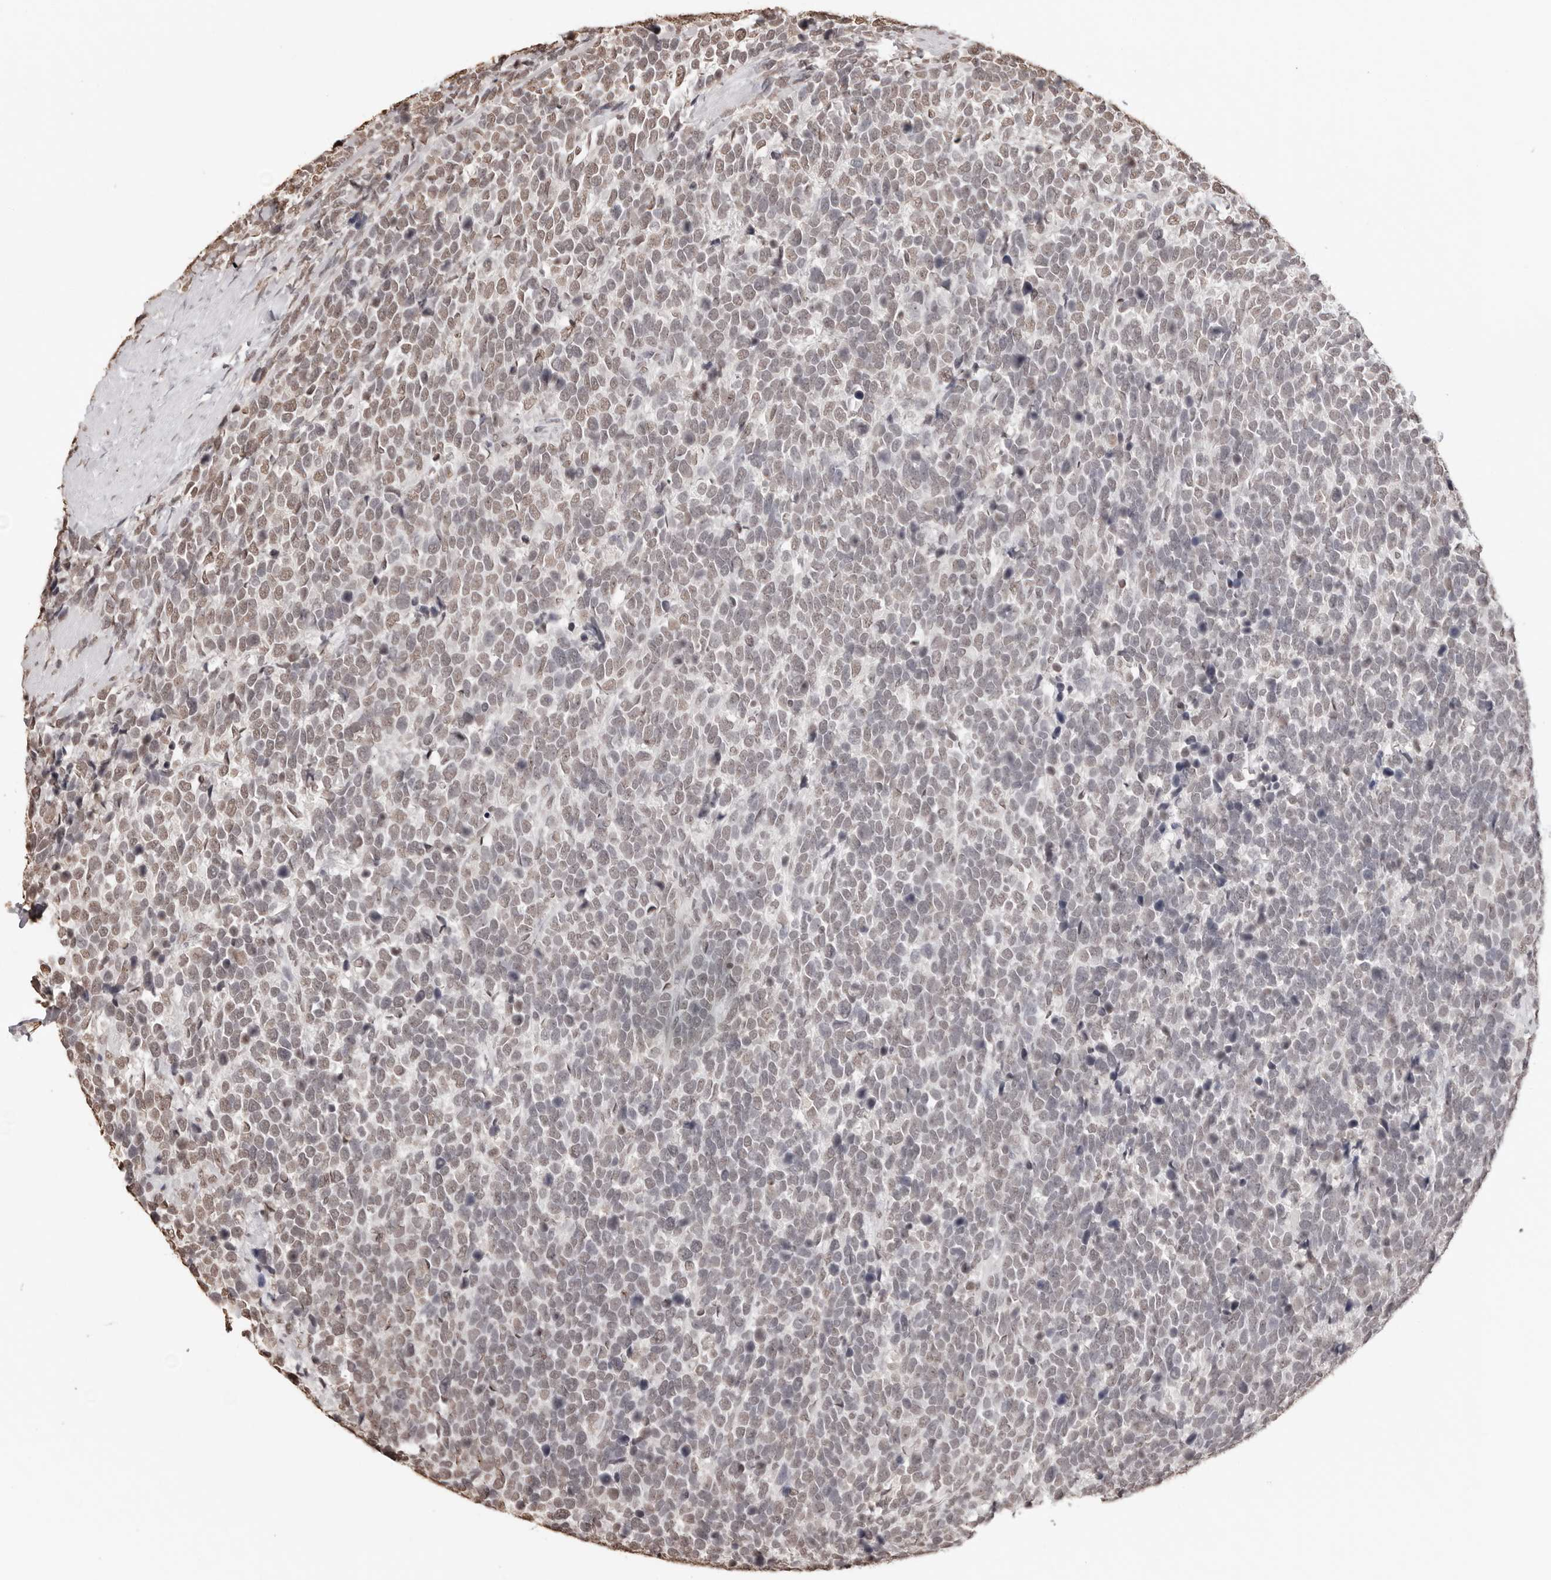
{"staining": {"intensity": "weak", "quantity": "25%-75%", "location": "nuclear"}, "tissue": "urothelial cancer", "cell_type": "Tumor cells", "image_type": "cancer", "snomed": [{"axis": "morphology", "description": "Urothelial carcinoma, High grade"}, {"axis": "topography", "description": "Urinary bladder"}], "caption": "Immunohistochemistry of human urothelial cancer exhibits low levels of weak nuclear positivity in about 25%-75% of tumor cells.", "gene": "OLIG3", "patient": {"sex": "female", "age": 82}}